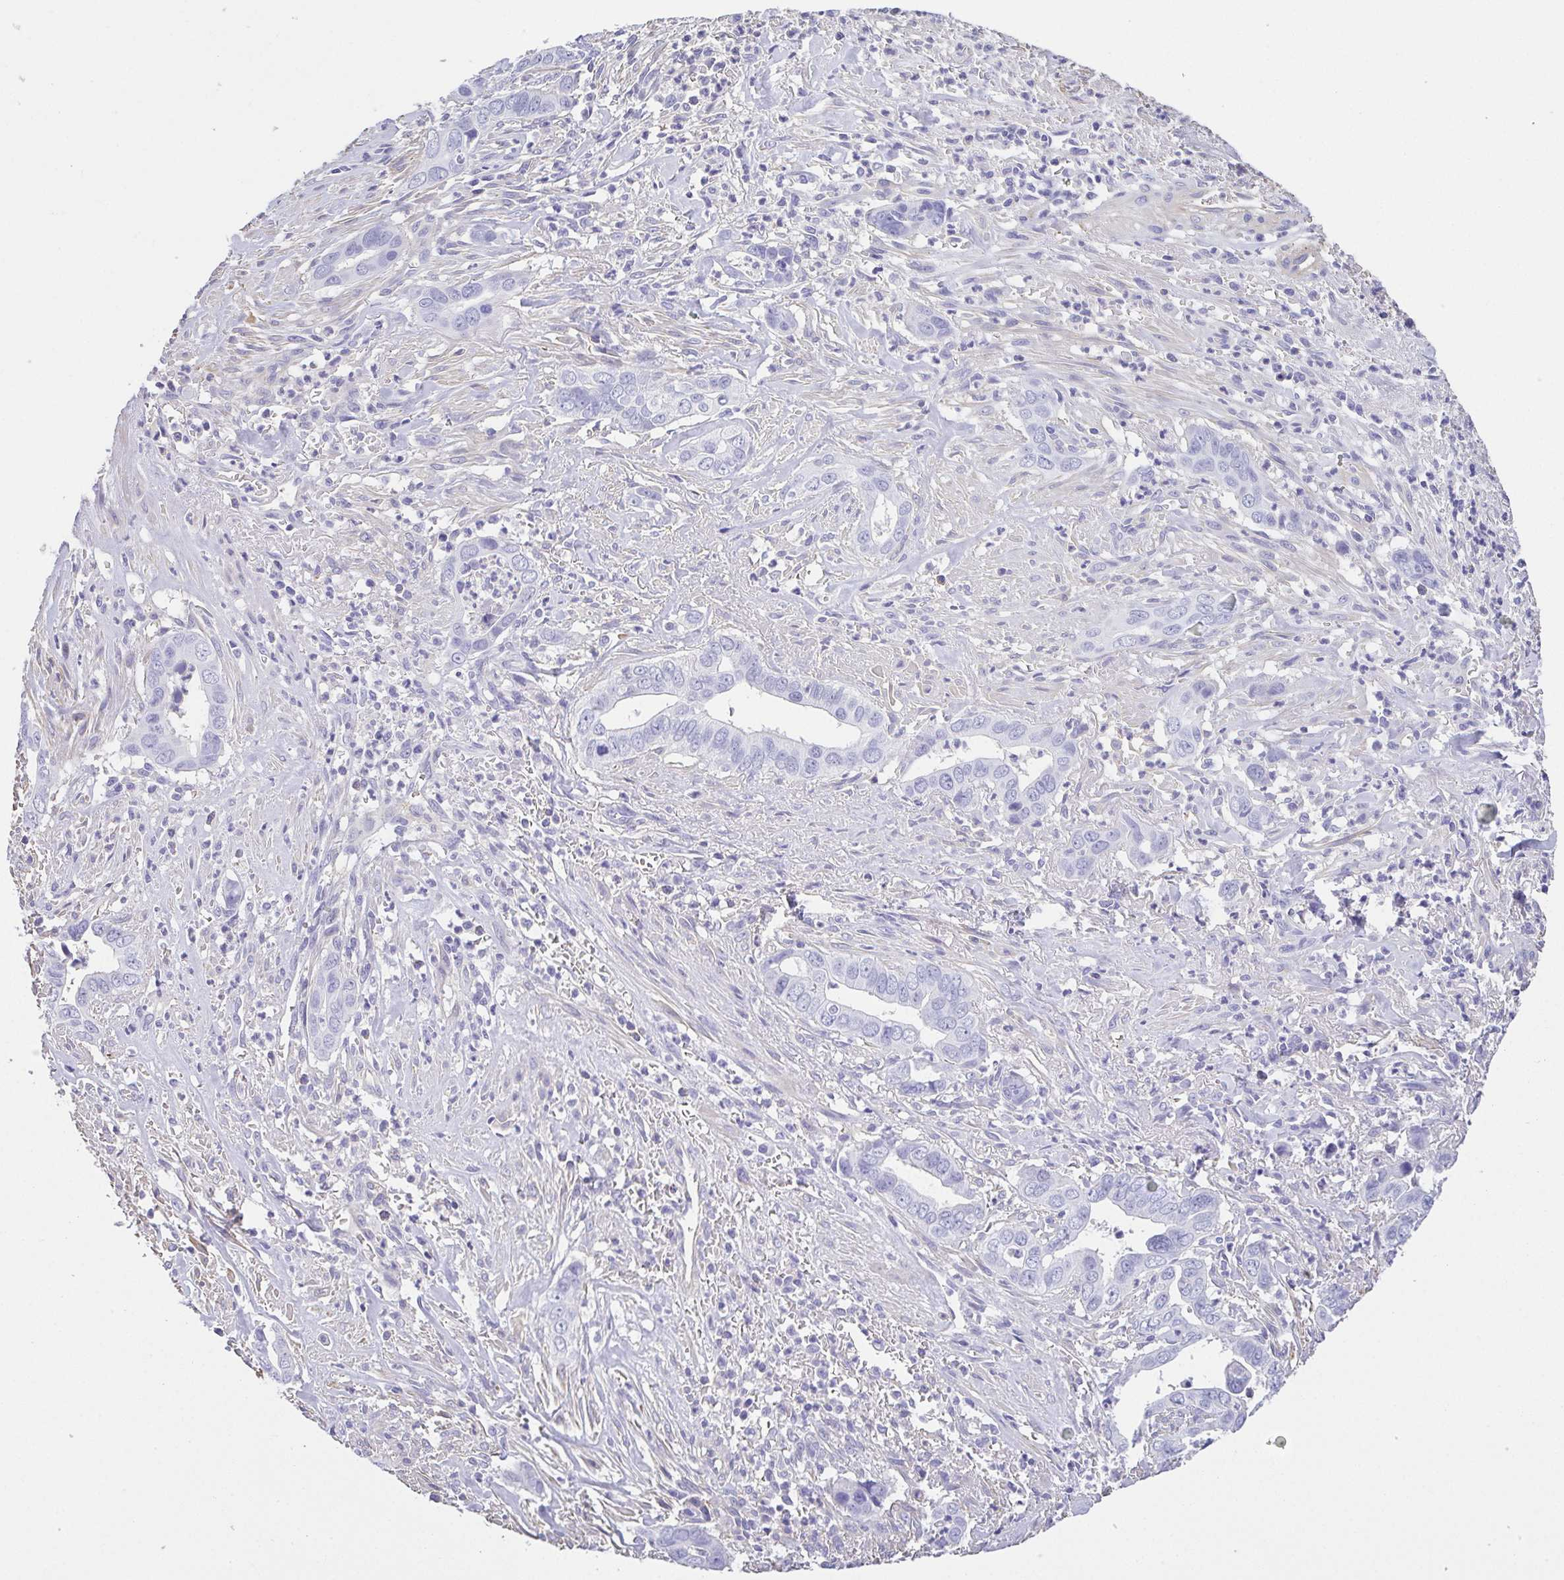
{"staining": {"intensity": "negative", "quantity": "none", "location": "none"}, "tissue": "liver cancer", "cell_type": "Tumor cells", "image_type": "cancer", "snomed": [{"axis": "morphology", "description": "Cholangiocarcinoma"}, {"axis": "topography", "description": "Liver"}], "caption": "The micrograph shows no staining of tumor cells in liver cancer.", "gene": "MYL6", "patient": {"sex": "female", "age": 79}}